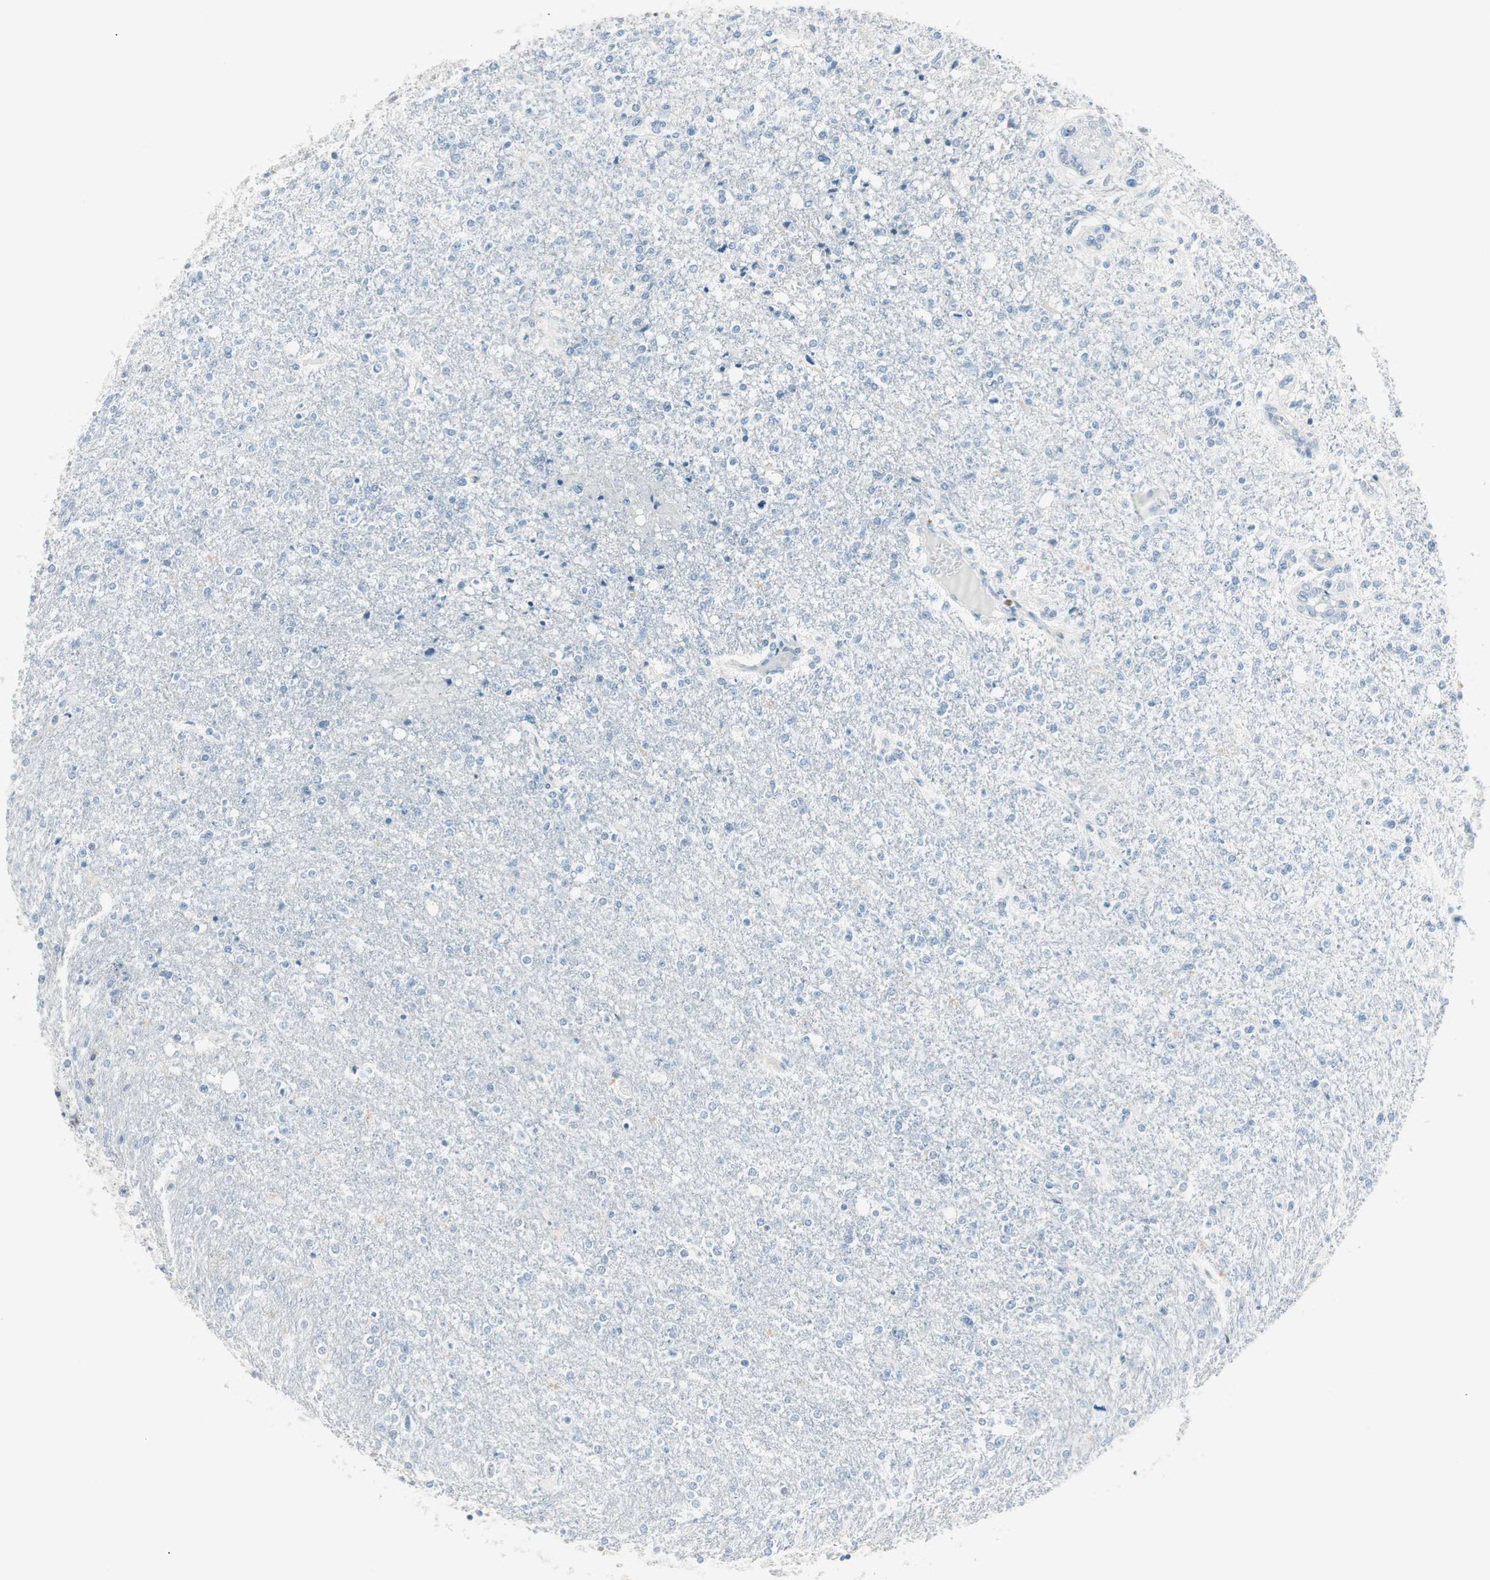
{"staining": {"intensity": "negative", "quantity": "none", "location": "none"}, "tissue": "glioma", "cell_type": "Tumor cells", "image_type": "cancer", "snomed": [{"axis": "morphology", "description": "Glioma, malignant, High grade"}, {"axis": "topography", "description": "Cerebral cortex"}], "caption": "High power microscopy histopathology image of an immunohistochemistry histopathology image of malignant glioma (high-grade), revealing no significant positivity in tumor cells. Brightfield microscopy of immunohistochemistry (IHC) stained with DAB (3,3'-diaminobenzidine) (brown) and hematoxylin (blue), captured at high magnification.", "gene": "HOXB13", "patient": {"sex": "male", "age": 76}}